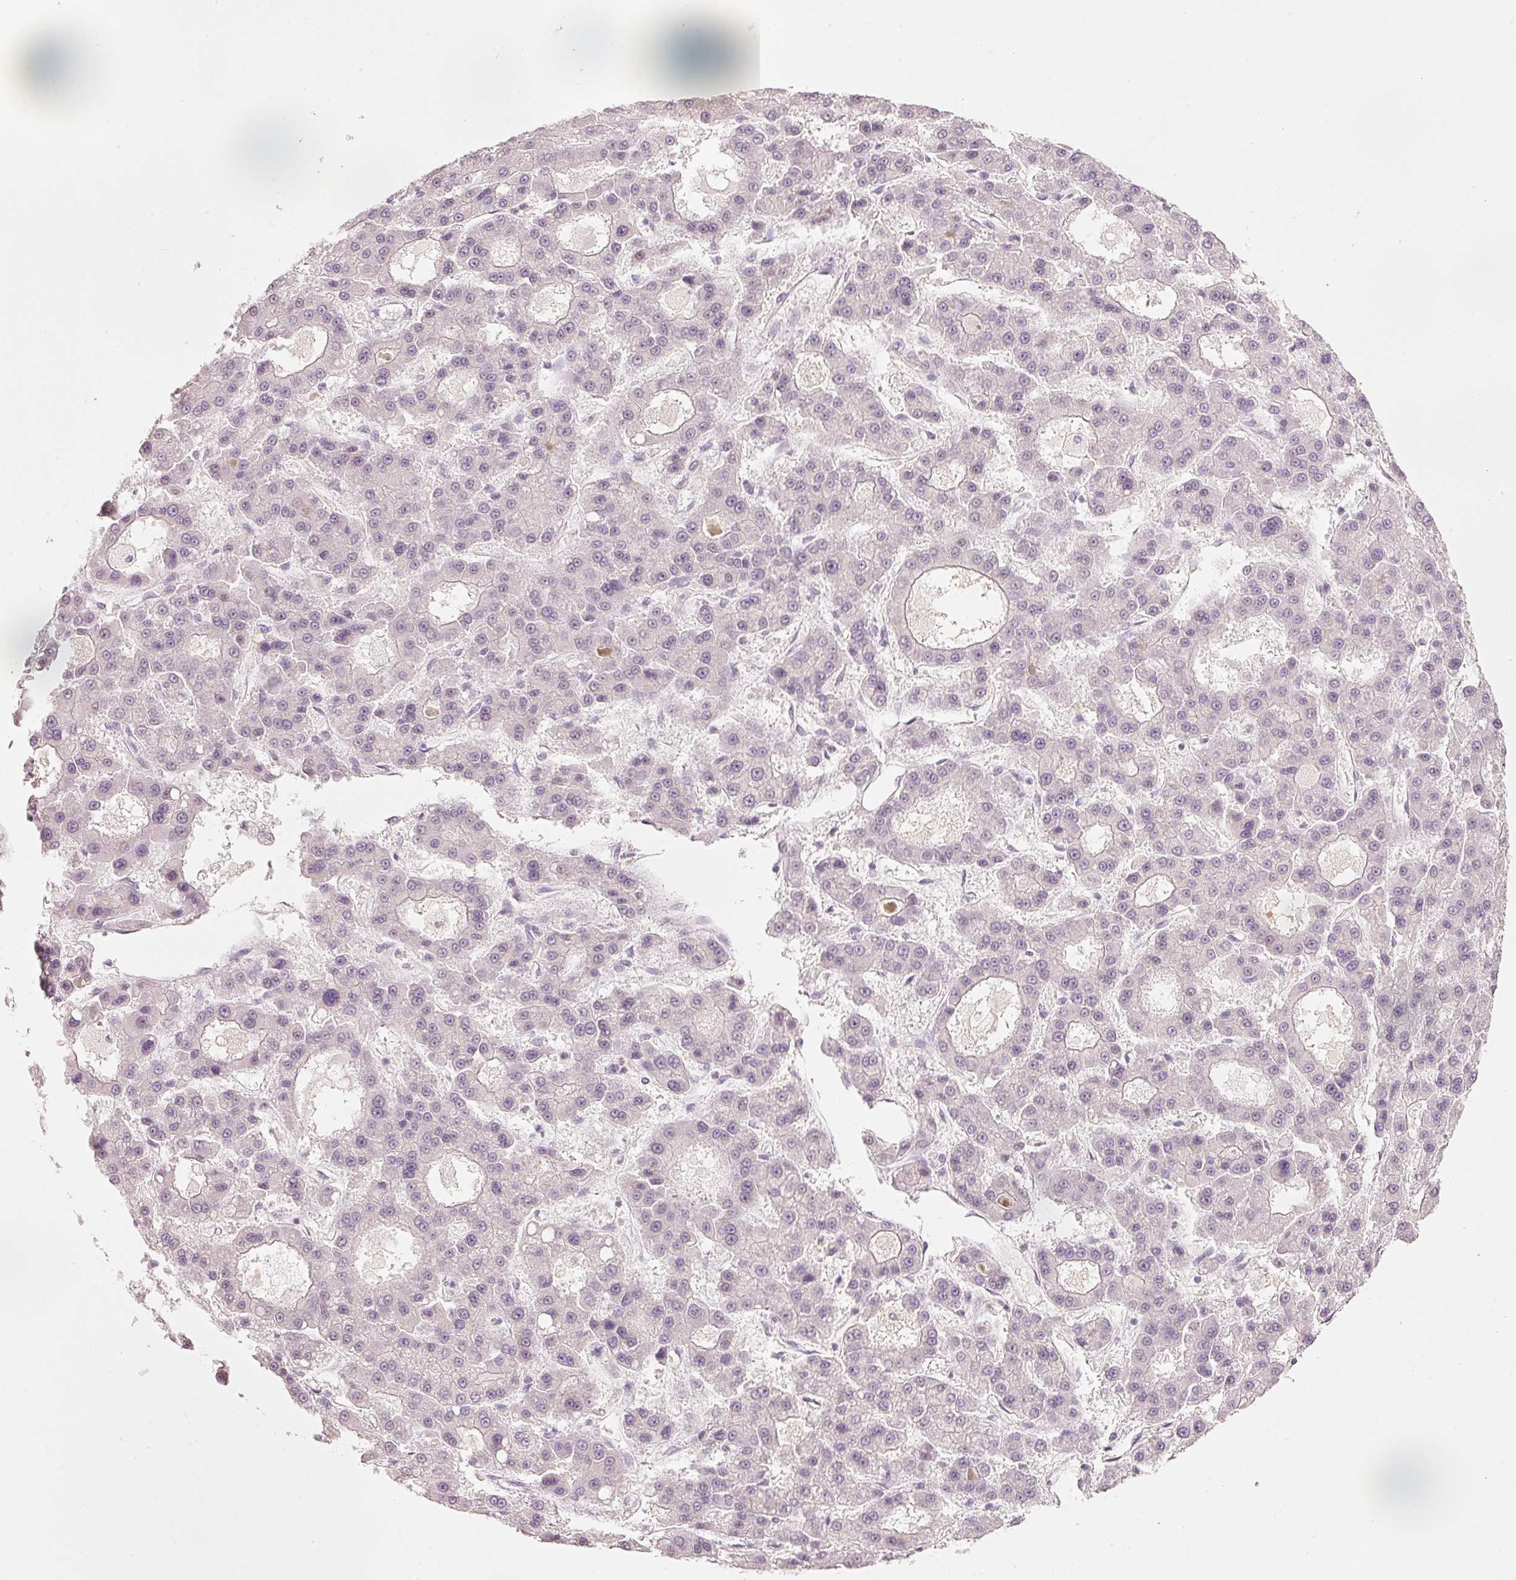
{"staining": {"intensity": "negative", "quantity": "none", "location": "none"}, "tissue": "liver cancer", "cell_type": "Tumor cells", "image_type": "cancer", "snomed": [{"axis": "morphology", "description": "Carcinoma, Hepatocellular, NOS"}, {"axis": "topography", "description": "Liver"}], "caption": "IHC histopathology image of hepatocellular carcinoma (liver) stained for a protein (brown), which reveals no positivity in tumor cells.", "gene": "STEAP1", "patient": {"sex": "male", "age": 70}}